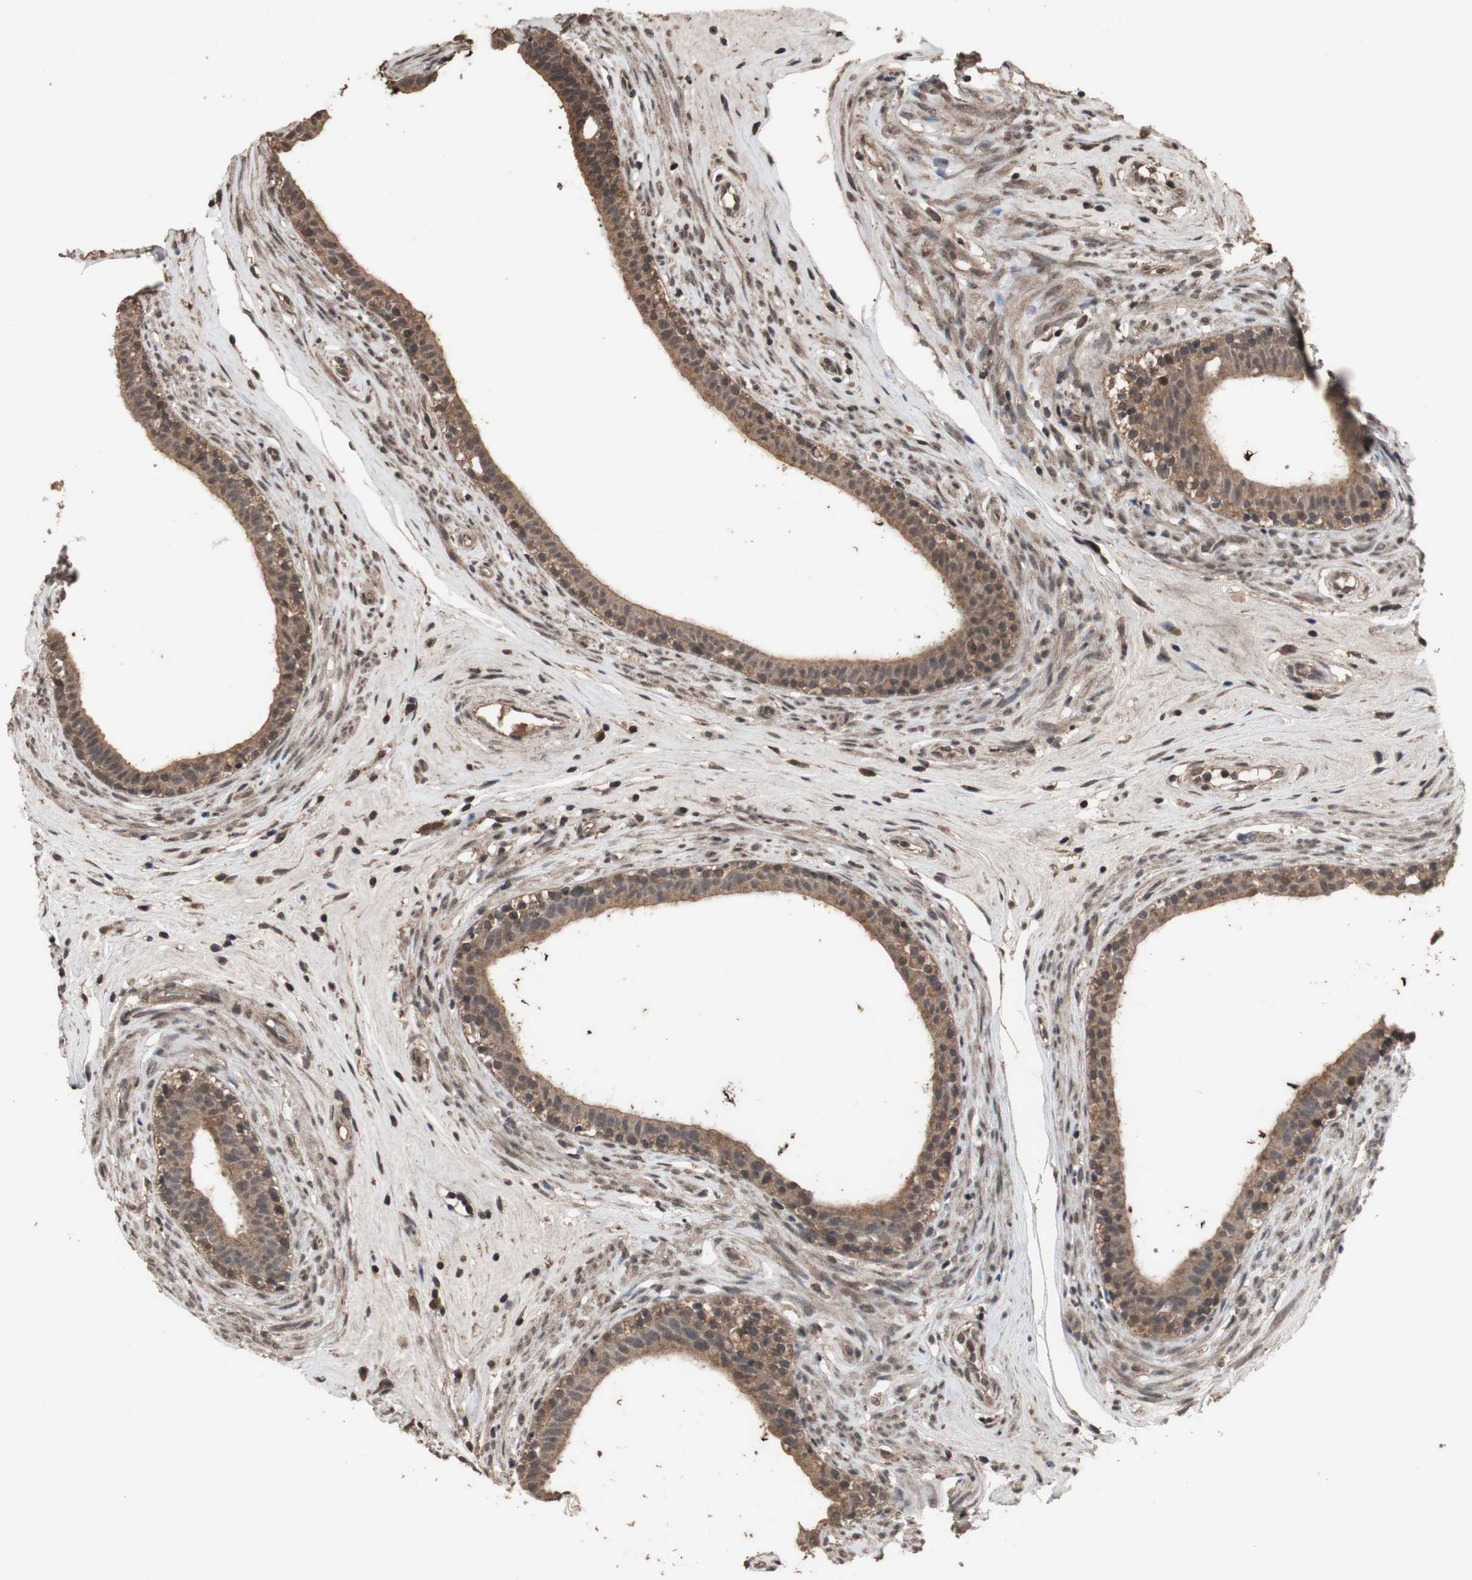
{"staining": {"intensity": "moderate", "quantity": ">75%", "location": "cytoplasmic/membranous,nuclear"}, "tissue": "epididymis", "cell_type": "Glandular cells", "image_type": "normal", "snomed": [{"axis": "morphology", "description": "Normal tissue, NOS"}, {"axis": "morphology", "description": "Inflammation, NOS"}, {"axis": "topography", "description": "Epididymis"}], "caption": "An image of human epididymis stained for a protein displays moderate cytoplasmic/membranous,nuclear brown staining in glandular cells. The staining was performed using DAB (3,3'-diaminobenzidine) to visualize the protein expression in brown, while the nuclei were stained in blue with hematoxylin (Magnification: 20x).", "gene": "KANSL1", "patient": {"sex": "male", "age": 84}}